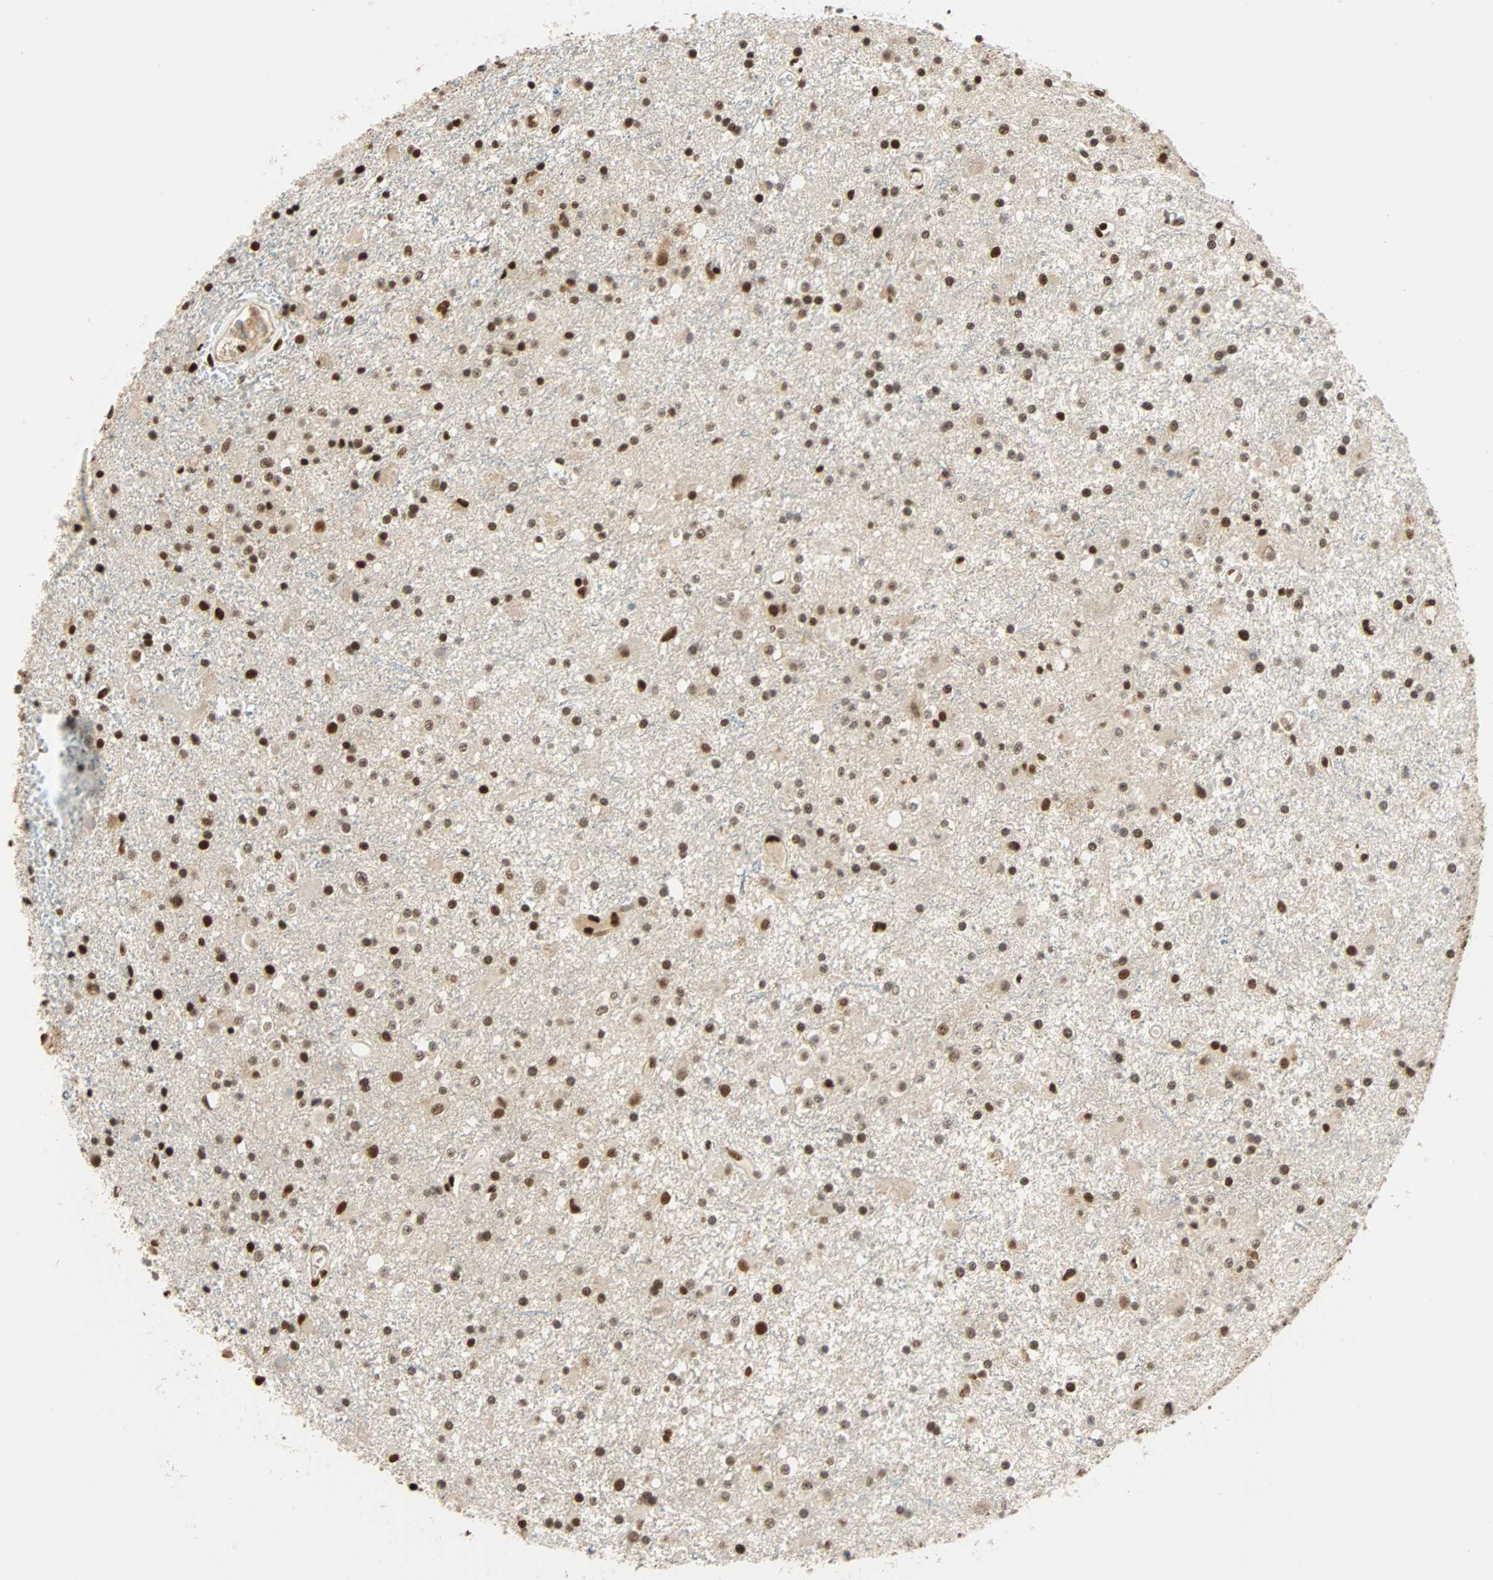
{"staining": {"intensity": "strong", "quantity": ">75%", "location": "nuclear"}, "tissue": "glioma", "cell_type": "Tumor cells", "image_type": "cancer", "snomed": [{"axis": "morphology", "description": "Glioma, malignant, Low grade"}, {"axis": "topography", "description": "Brain"}], "caption": "This is a micrograph of immunohistochemistry (IHC) staining of glioma, which shows strong staining in the nuclear of tumor cells.", "gene": "CDK12", "patient": {"sex": "male", "age": 58}}